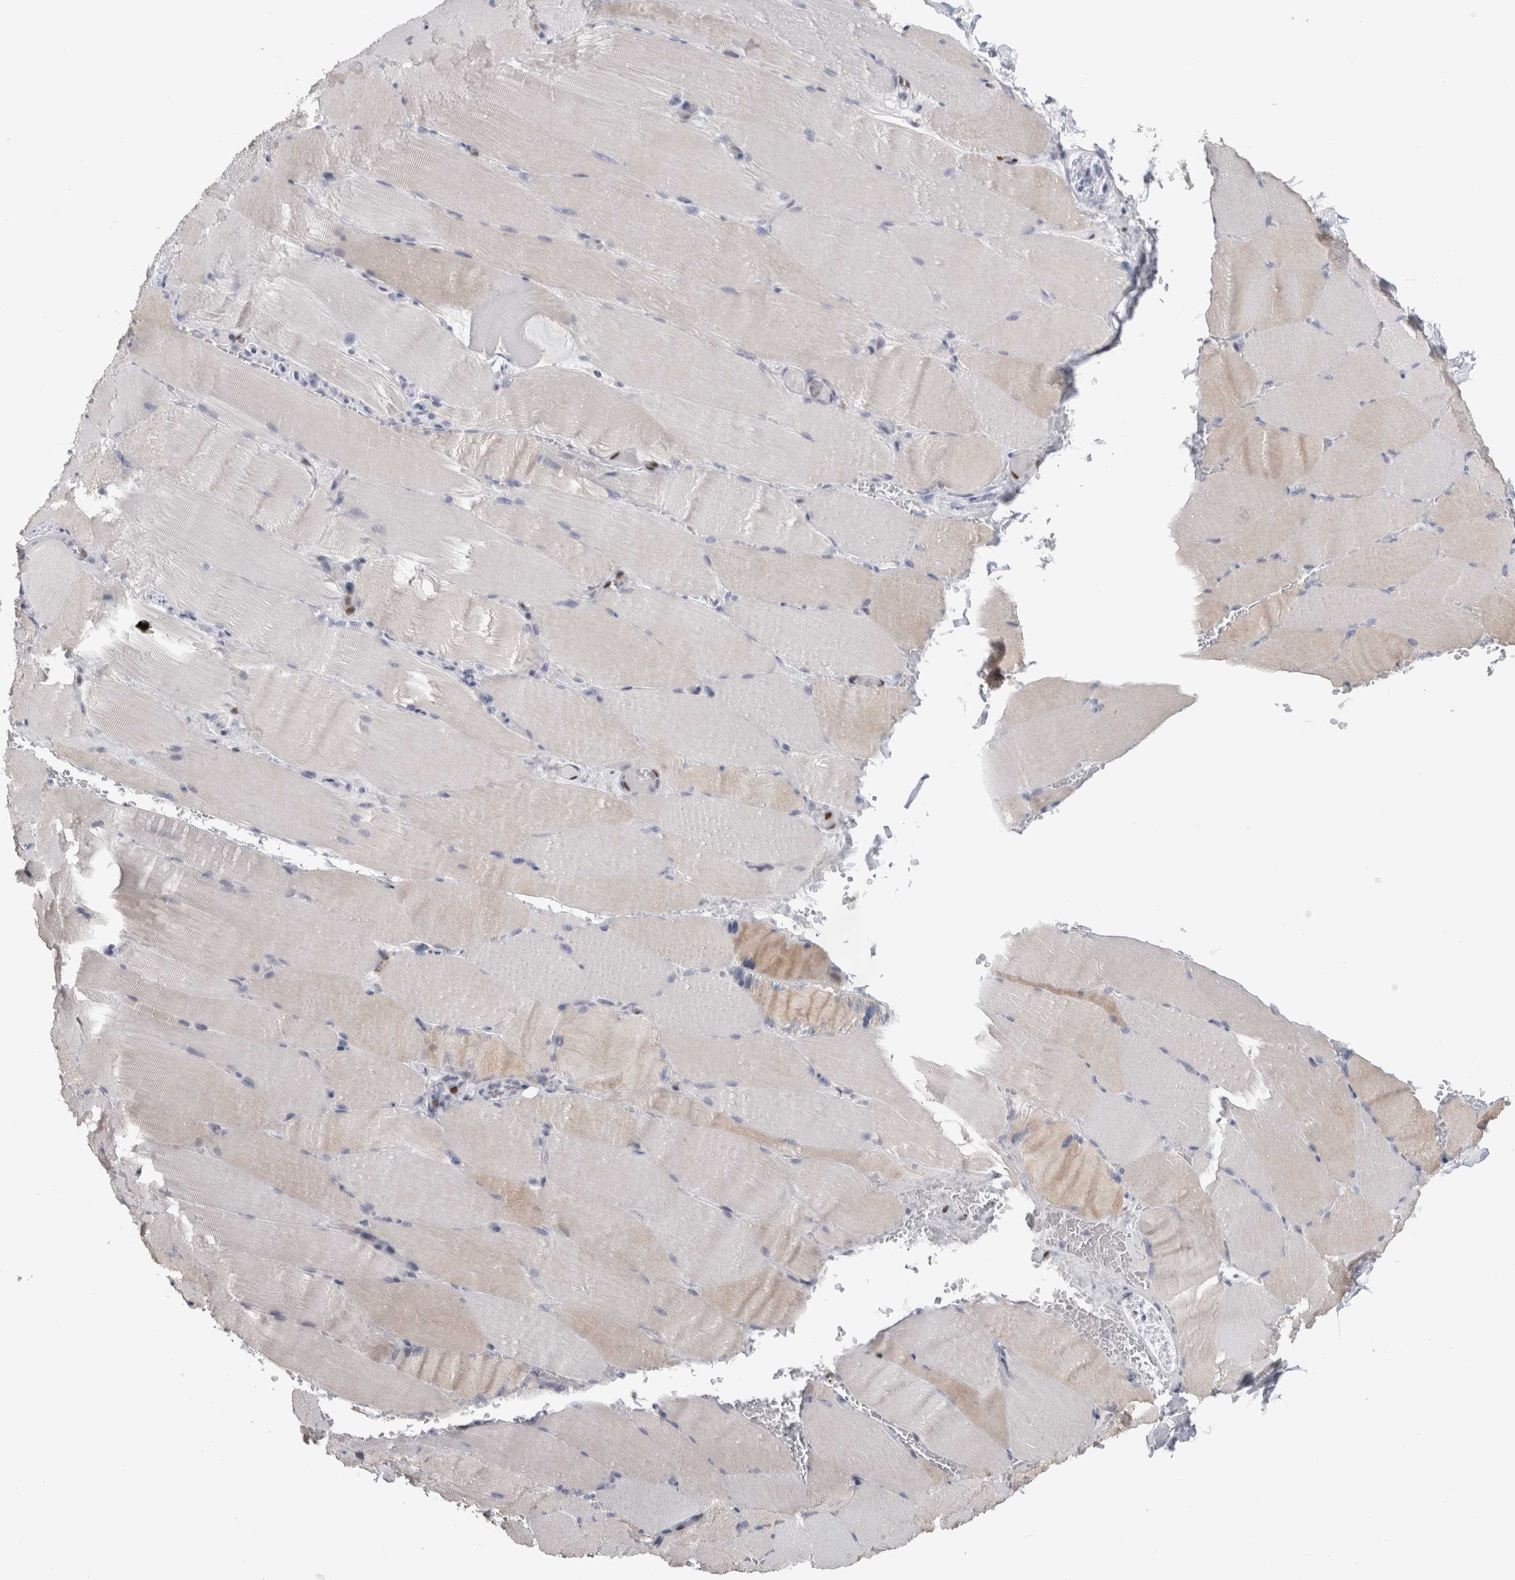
{"staining": {"intensity": "weak", "quantity": "<25%", "location": "cytoplasmic/membranous"}, "tissue": "skeletal muscle", "cell_type": "Myocytes", "image_type": "normal", "snomed": [{"axis": "morphology", "description": "Normal tissue, NOS"}, {"axis": "topography", "description": "Skeletal muscle"}, {"axis": "topography", "description": "Parathyroid gland"}], "caption": "High magnification brightfield microscopy of normal skeletal muscle stained with DAB (3,3'-diaminobenzidine) (brown) and counterstained with hematoxylin (blue): myocytes show no significant expression. (DAB (3,3'-diaminobenzidine) immunohistochemistry (IHC) visualized using brightfield microscopy, high magnification).", "gene": "IL33", "patient": {"sex": "female", "age": 37}}